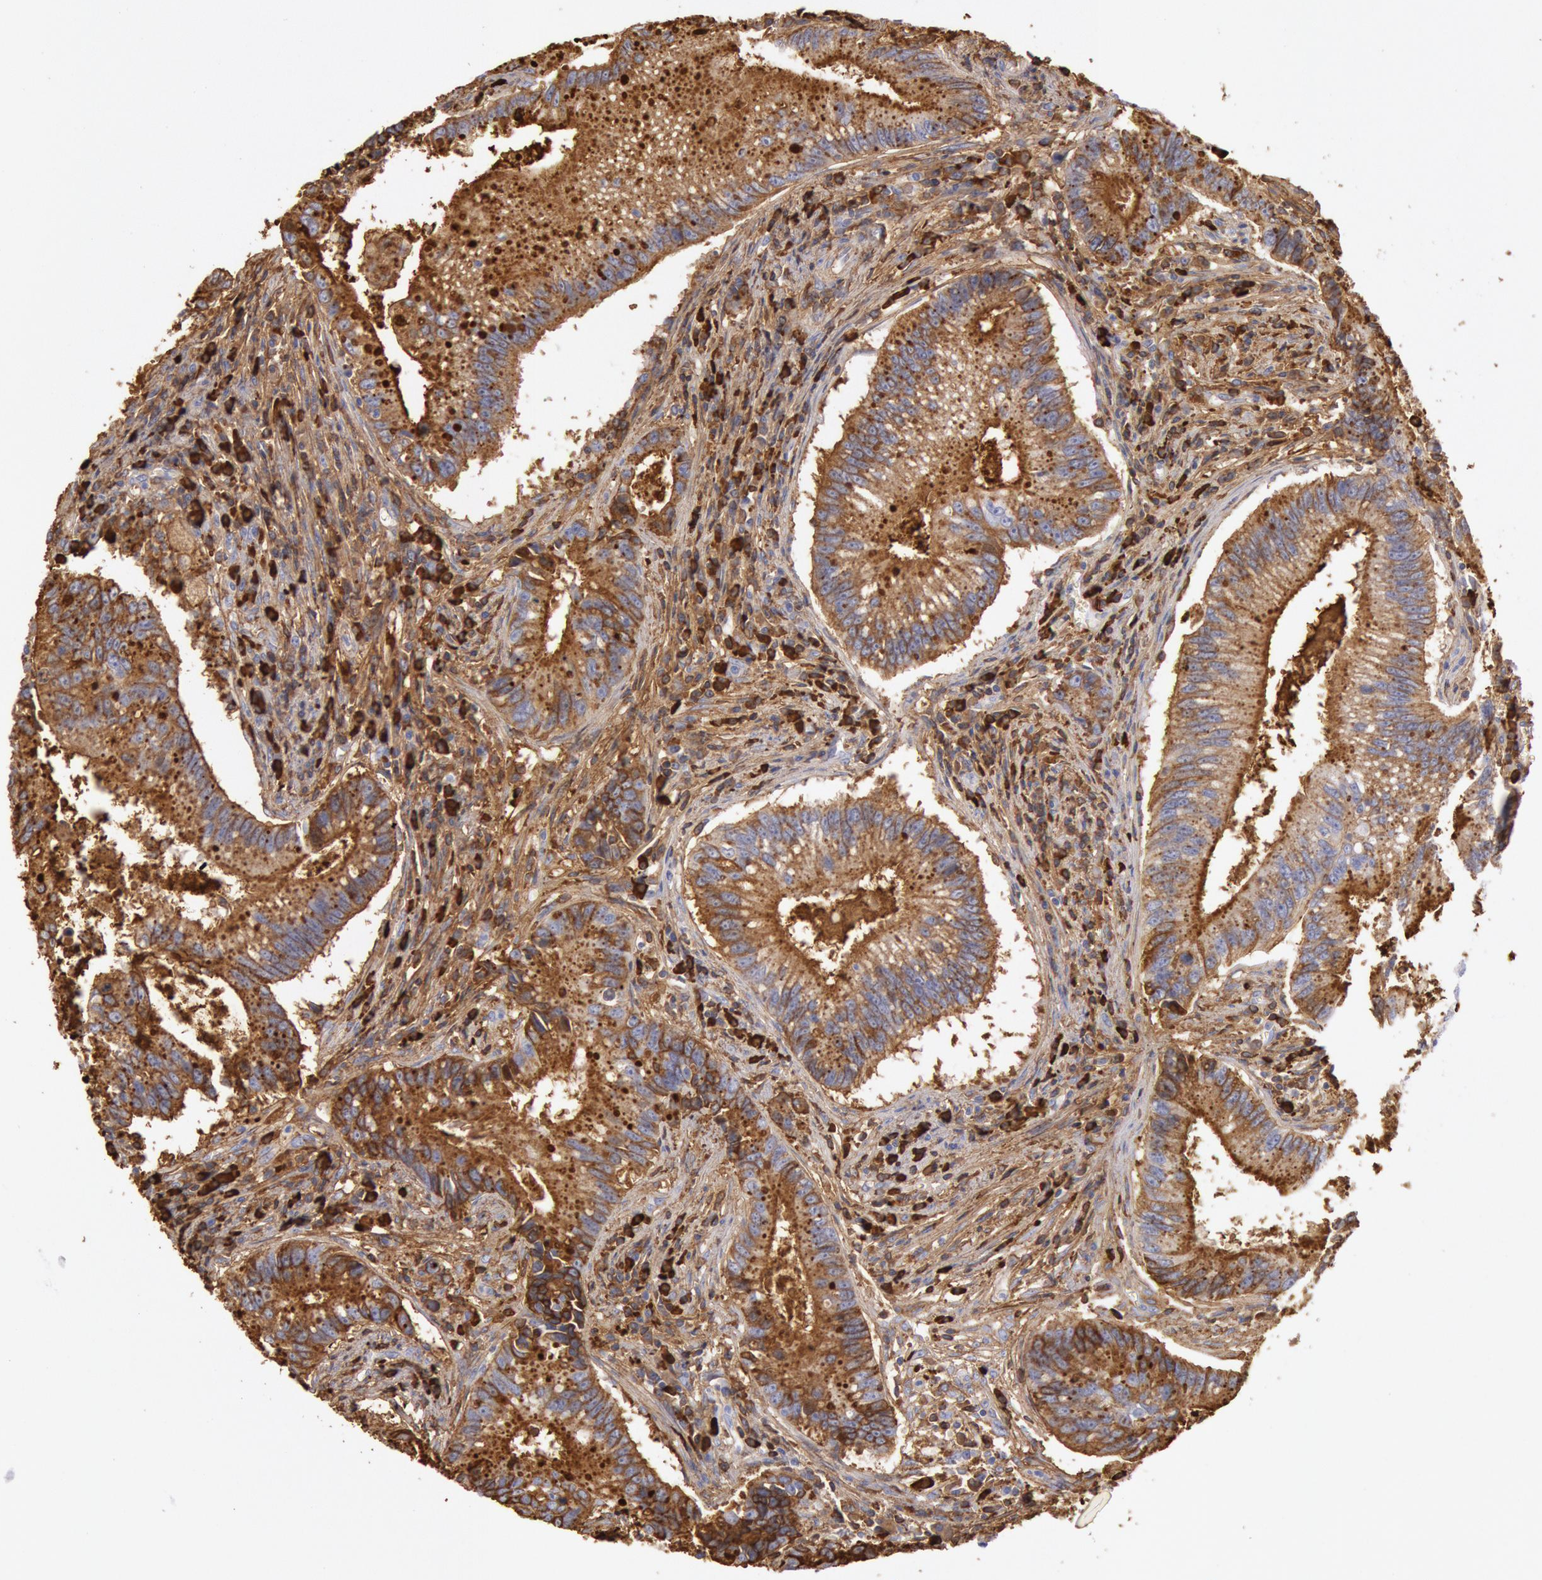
{"staining": {"intensity": "moderate", "quantity": ">75%", "location": "cytoplasmic/membranous"}, "tissue": "colorectal cancer", "cell_type": "Tumor cells", "image_type": "cancer", "snomed": [{"axis": "morphology", "description": "Adenocarcinoma, NOS"}, {"axis": "topography", "description": "Rectum"}], "caption": "An IHC image of tumor tissue is shown. Protein staining in brown highlights moderate cytoplasmic/membranous positivity in colorectal cancer within tumor cells. Immunohistochemistry stains the protein of interest in brown and the nuclei are stained blue.", "gene": "IGHA1", "patient": {"sex": "female", "age": 81}}